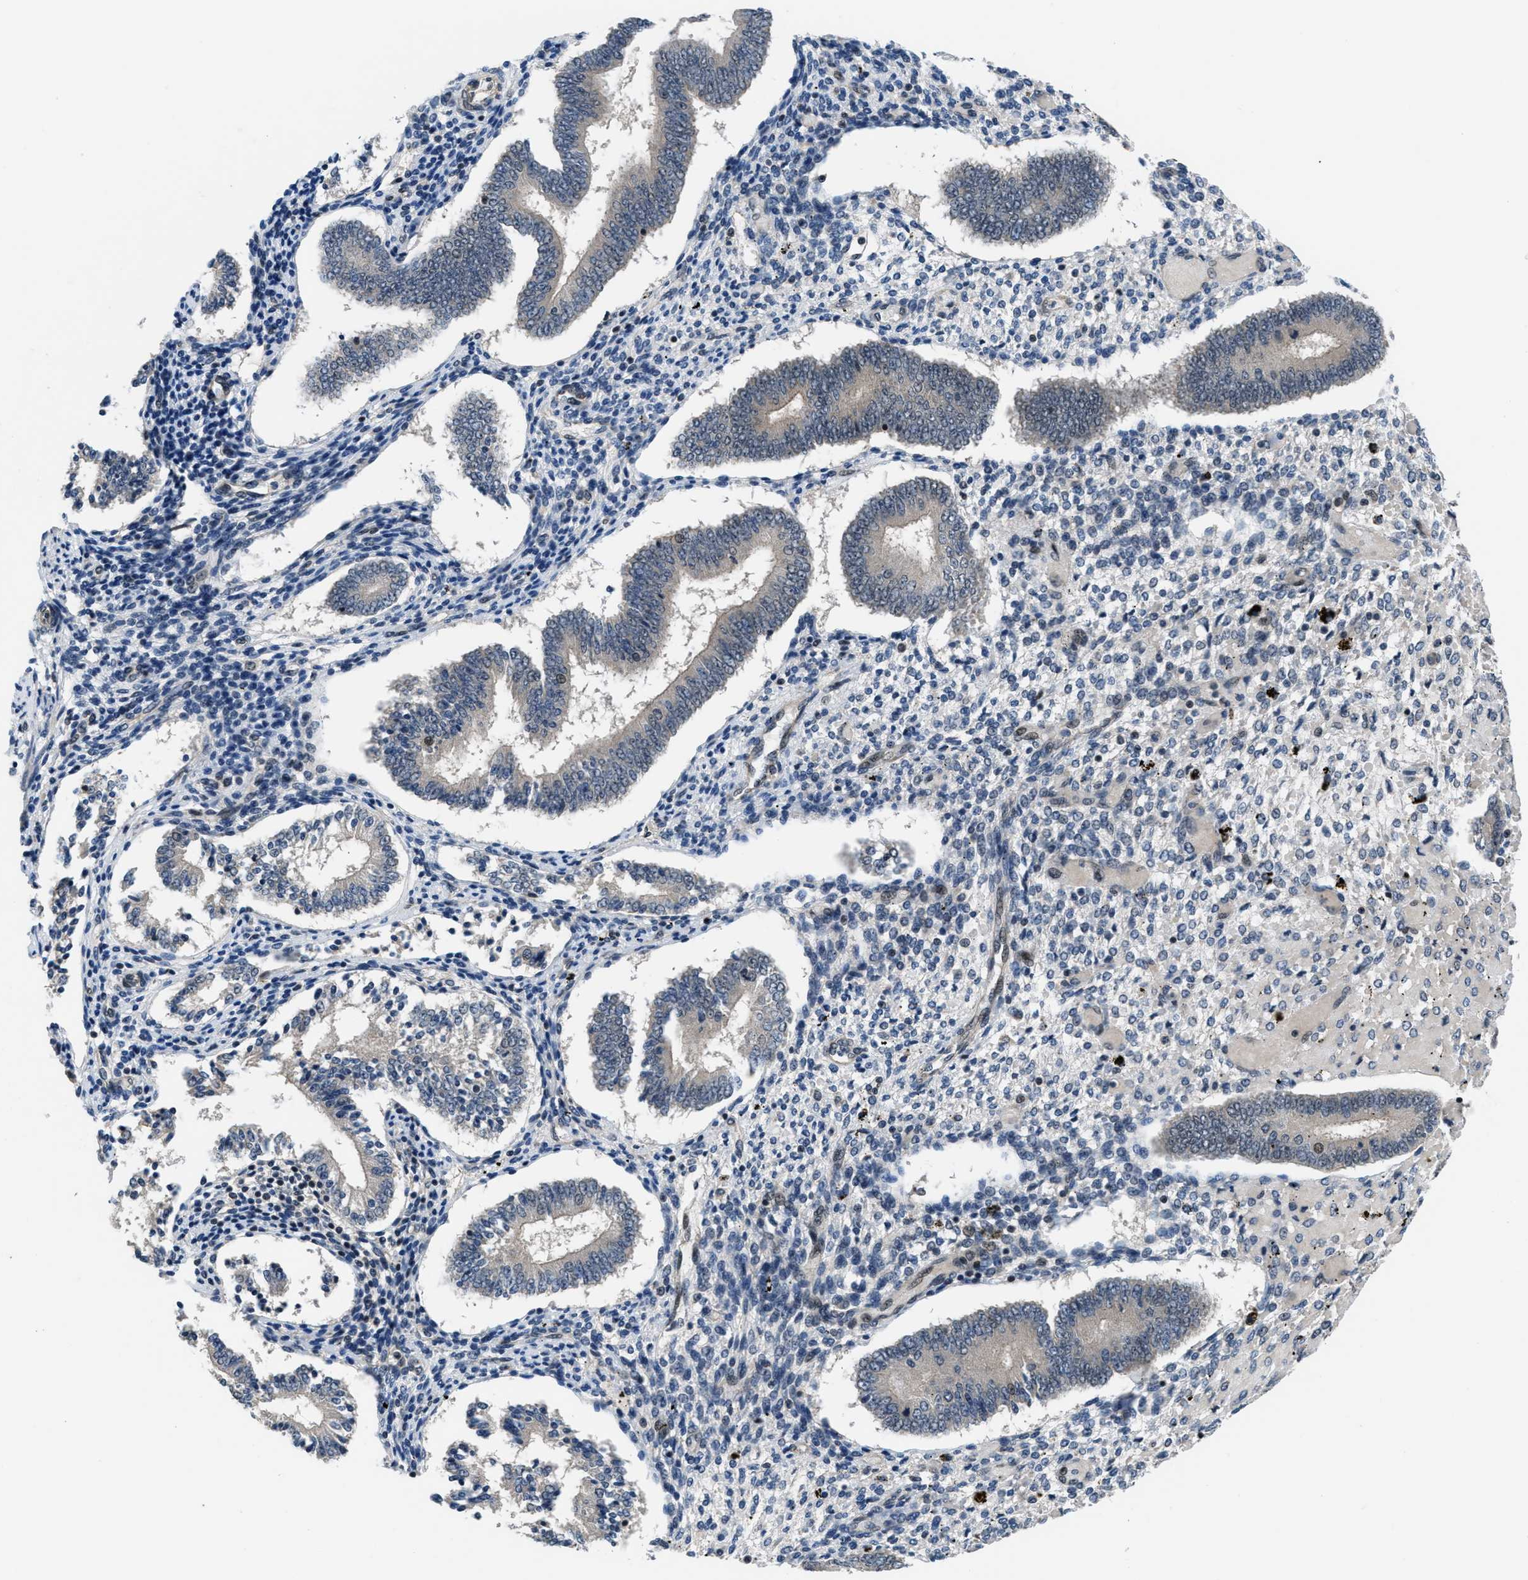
{"staining": {"intensity": "moderate", "quantity": "<25%", "location": "nuclear"}, "tissue": "endometrium", "cell_type": "Cells in endometrial stroma", "image_type": "normal", "snomed": [{"axis": "morphology", "description": "Normal tissue, NOS"}, {"axis": "topography", "description": "Endometrium"}], "caption": "Protein analysis of benign endometrium displays moderate nuclear expression in approximately <25% of cells in endometrial stroma.", "gene": "SETD5", "patient": {"sex": "female", "age": 42}}